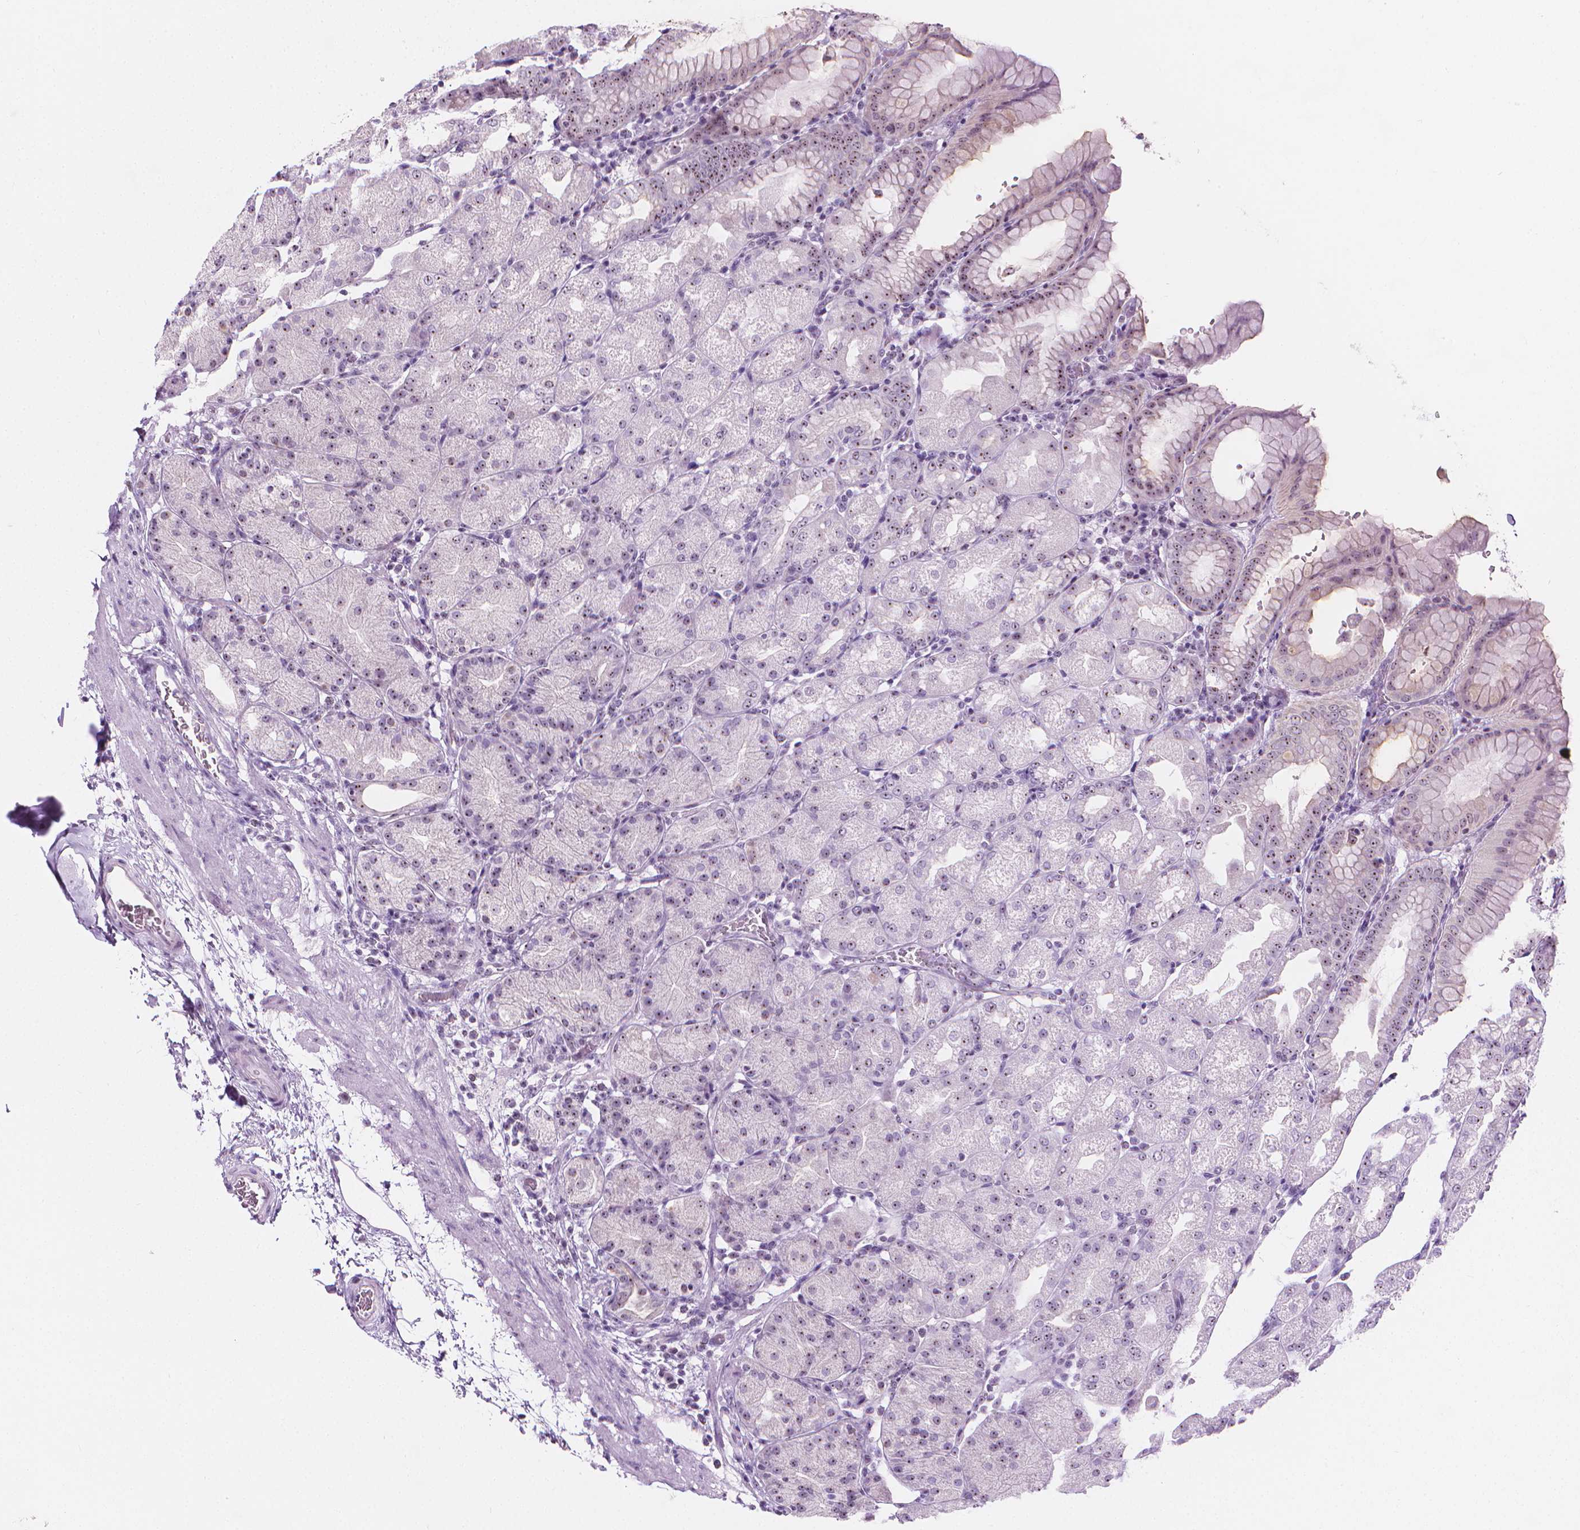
{"staining": {"intensity": "moderate", "quantity": "25%-75%", "location": "nuclear"}, "tissue": "stomach", "cell_type": "Glandular cells", "image_type": "normal", "snomed": [{"axis": "morphology", "description": "Normal tissue, NOS"}, {"axis": "topography", "description": "Stomach, upper"}, {"axis": "topography", "description": "Stomach"}, {"axis": "topography", "description": "Stomach, lower"}], "caption": "An immunohistochemistry image of unremarkable tissue is shown. Protein staining in brown shows moderate nuclear positivity in stomach within glandular cells. (brown staining indicates protein expression, while blue staining denotes nuclei).", "gene": "NOL7", "patient": {"sex": "male", "age": 62}}